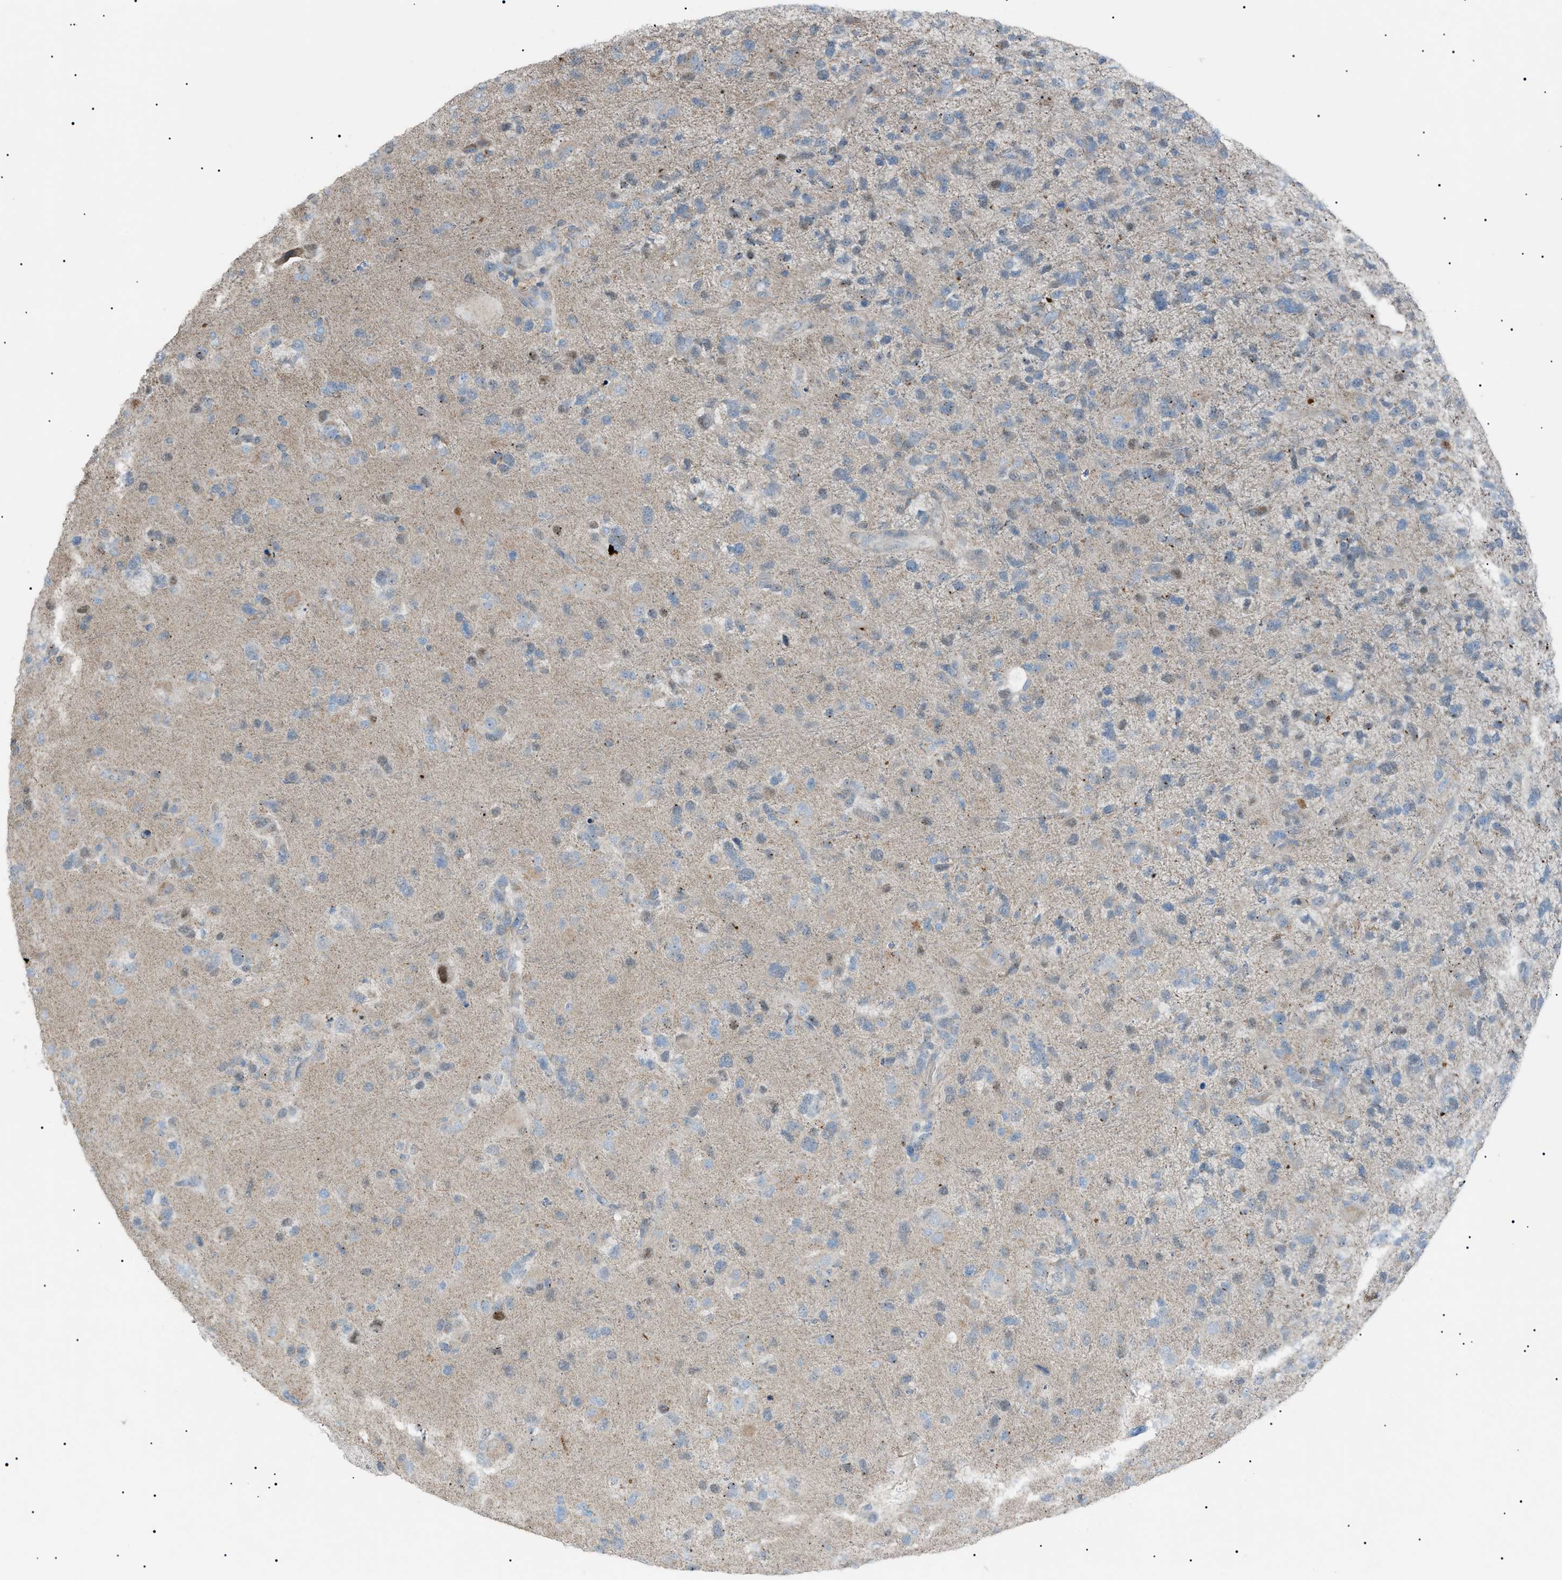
{"staining": {"intensity": "negative", "quantity": "none", "location": "none"}, "tissue": "glioma", "cell_type": "Tumor cells", "image_type": "cancer", "snomed": [{"axis": "morphology", "description": "Glioma, malignant, High grade"}, {"axis": "topography", "description": "Brain"}], "caption": "IHC of glioma shows no positivity in tumor cells.", "gene": "ZNF516", "patient": {"sex": "female", "age": 58}}